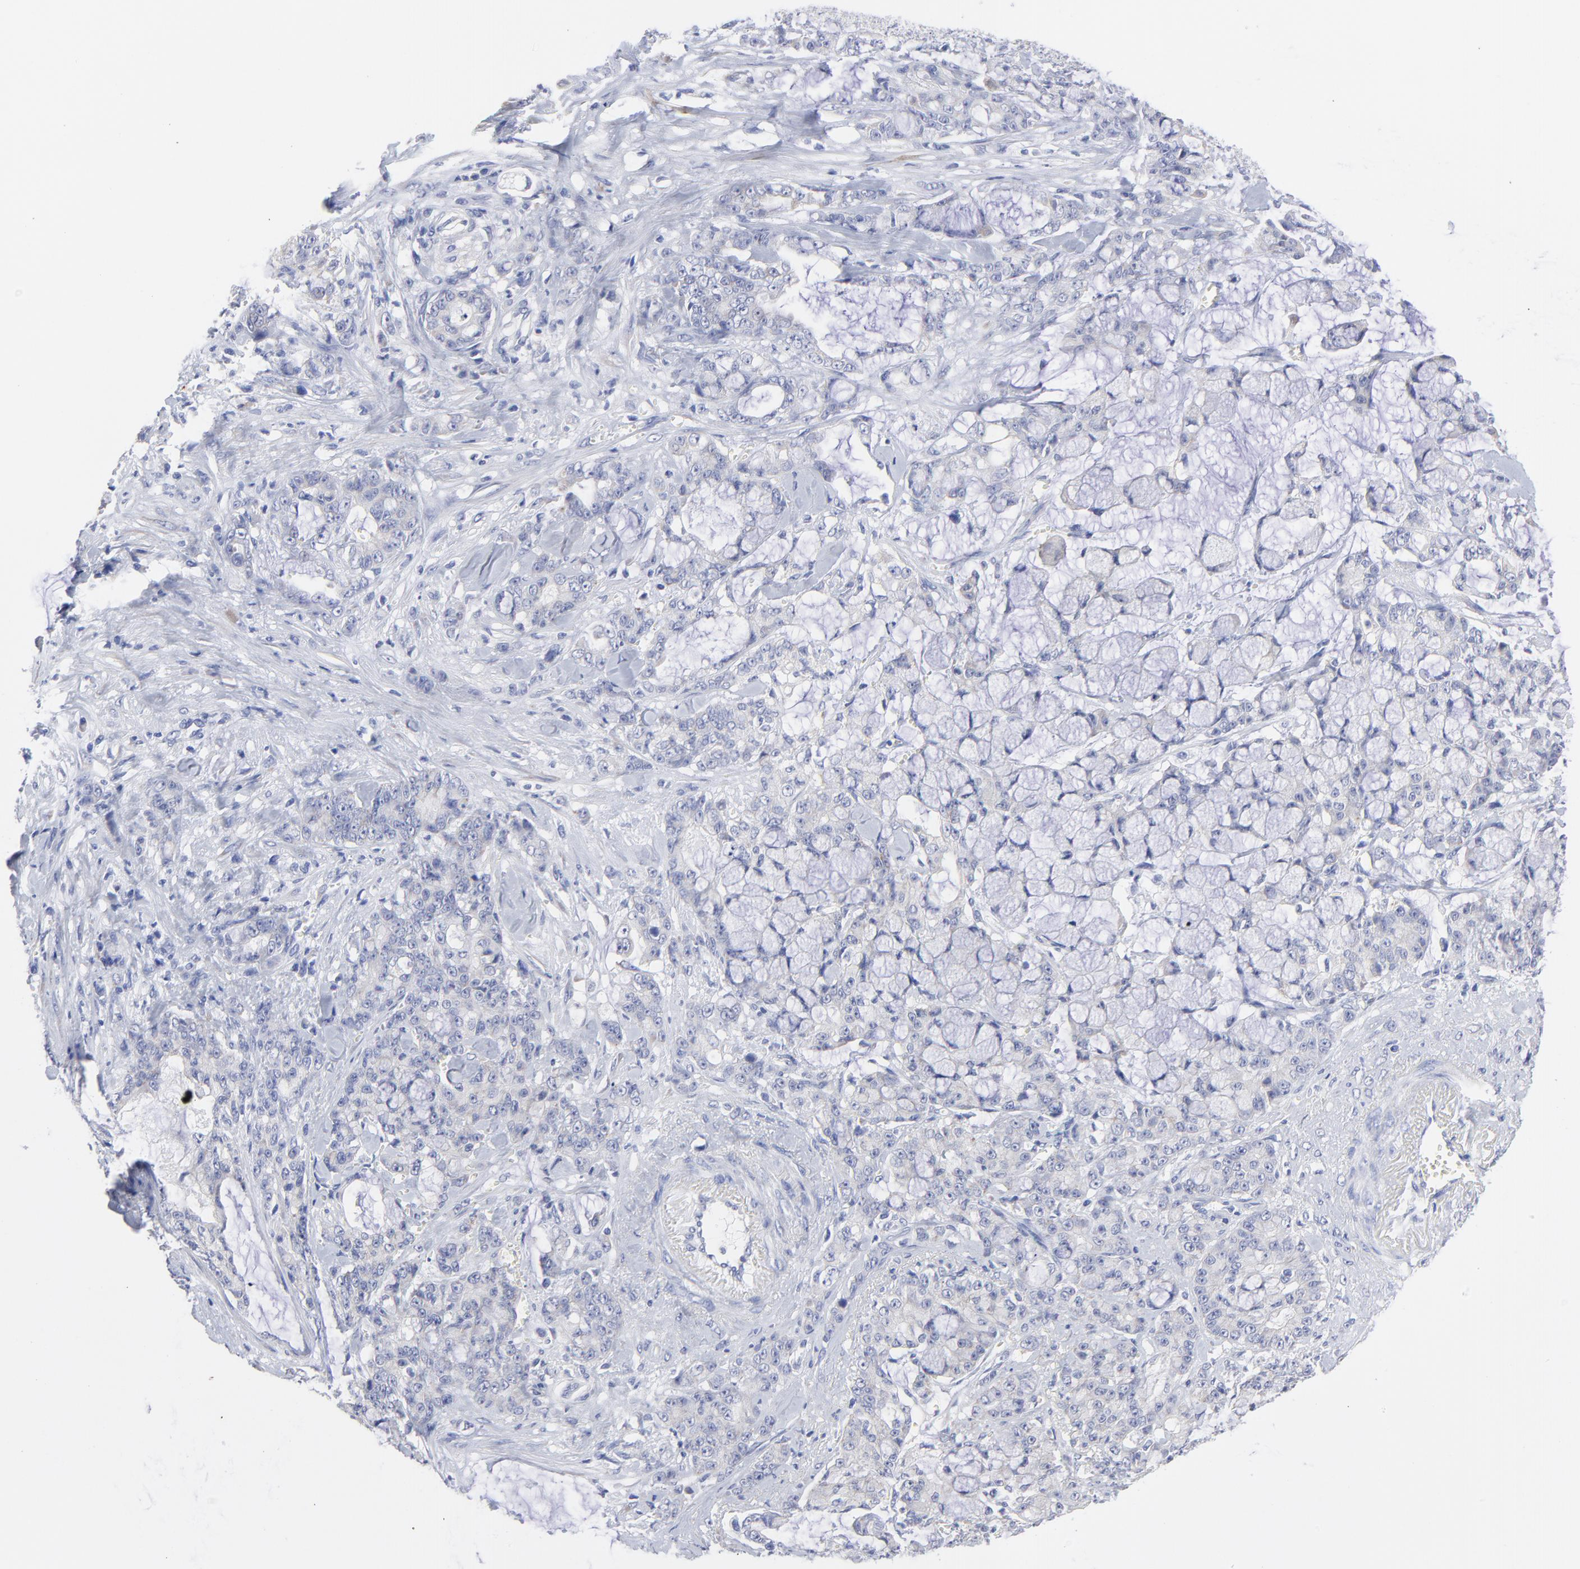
{"staining": {"intensity": "negative", "quantity": "none", "location": "none"}, "tissue": "pancreatic cancer", "cell_type": "Tumor cells", "image_type": "cancer", "snomed": [{"axis": "morphology", "description": "Adenocarcinoma, NOS"}, {"axis": "topography", "description": "Pancreas"}], "caption": "Pancreatic adenocarcinoma was stained to show a protein in brown. There is no significant positivity in tumor cells.", "gene": "DUSP9", "patient": {"sex": "female", "age": 73}}